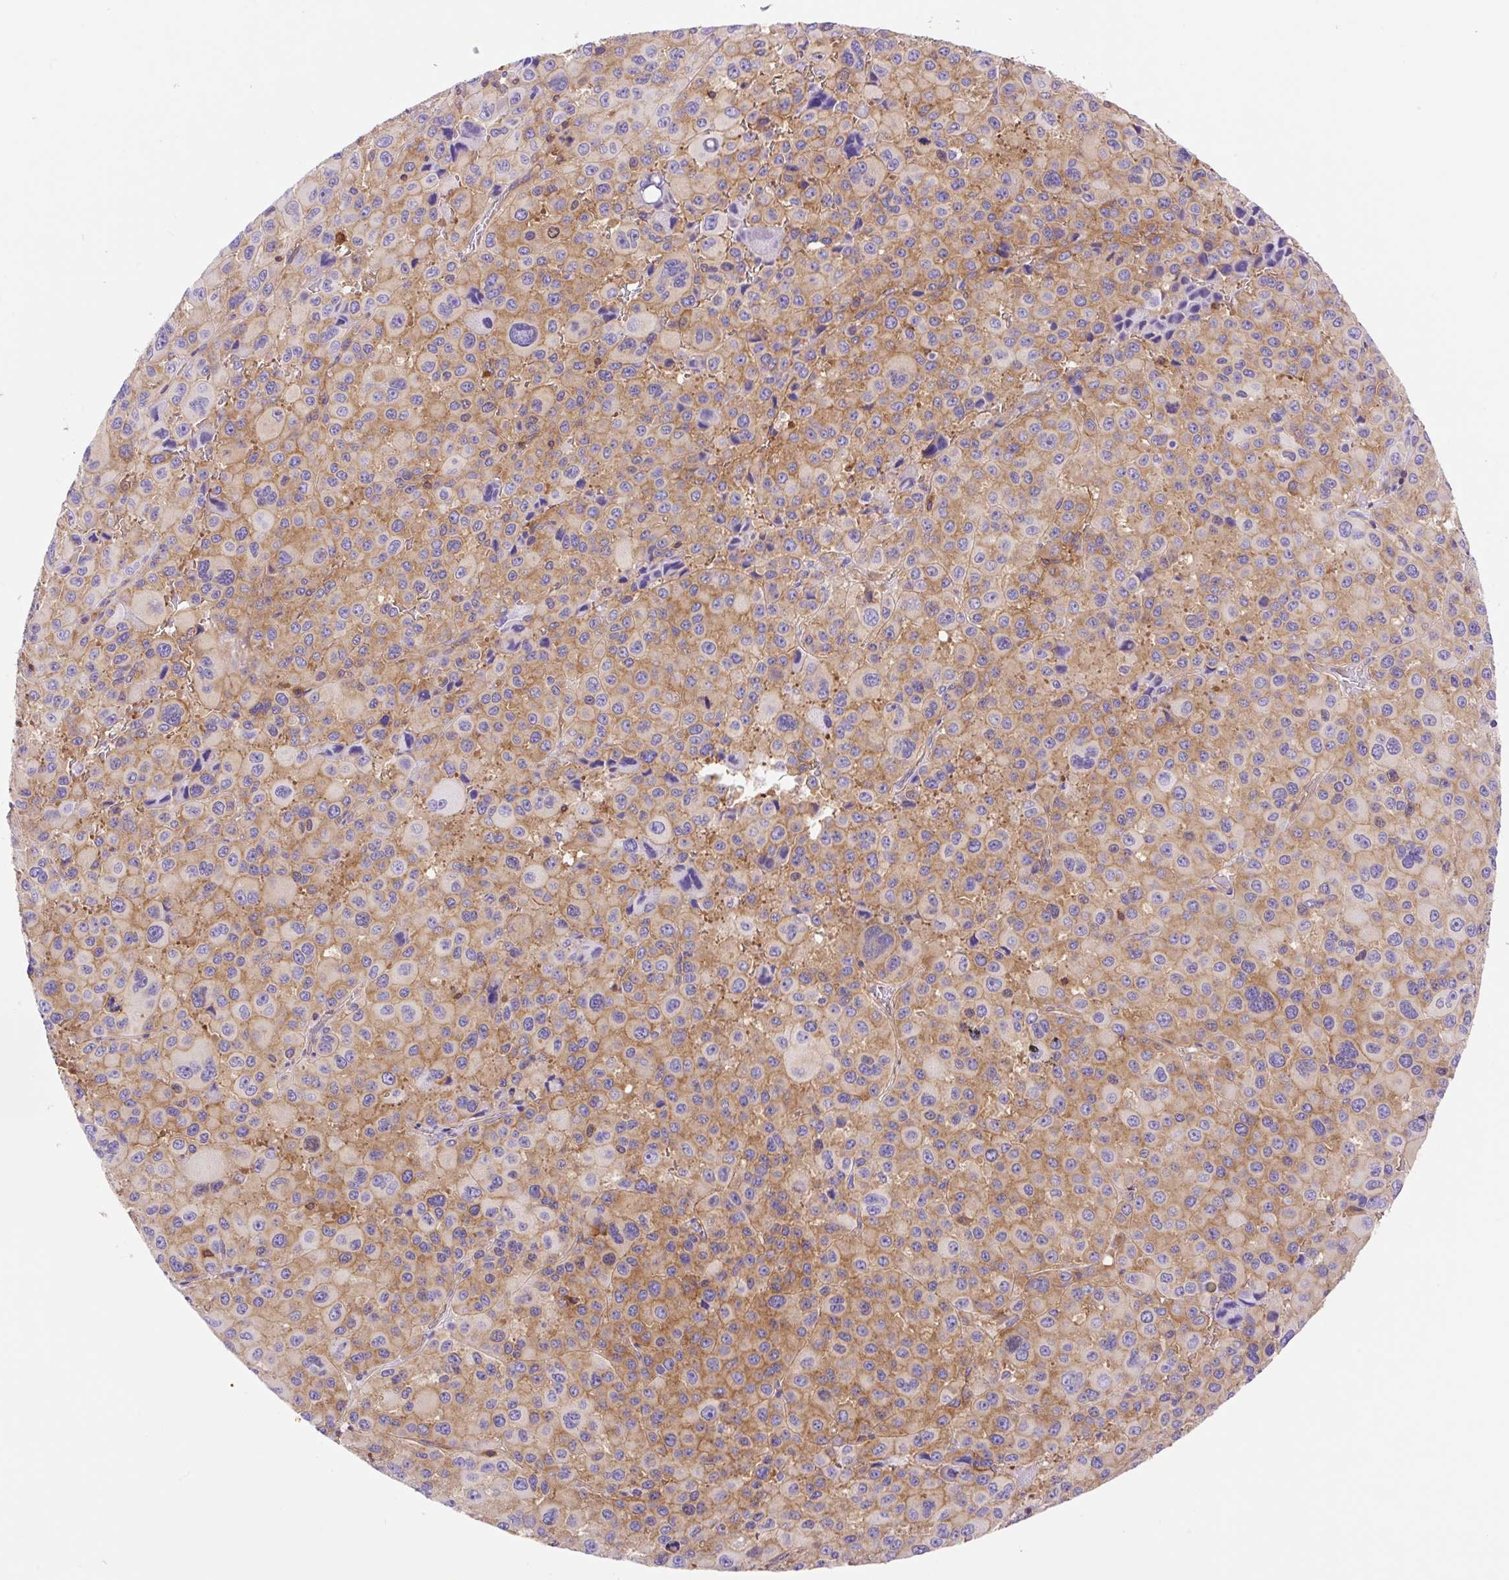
{"staining": {"intensity": "weak", "quantity": "25%-75%", "location": "cytoplasmic/membranous"}, "tissue": "melanoma", "cell_type": "Tumor cells", "image_type": "cancer", "snomed": [{"axis": "morphology", "description": "Malignant melanoma, Metastatic site"}, {"axis": "topography", "description": "Lymph node"}], "caption": "A high-resolution image shows IHC staining of melanoma, which demonstrates weak cytoplasmic/membranous staining in about 25%-75% of tumor cells.", "gene": "DNM2", "patient": {"sex": "female", "age": 65}}